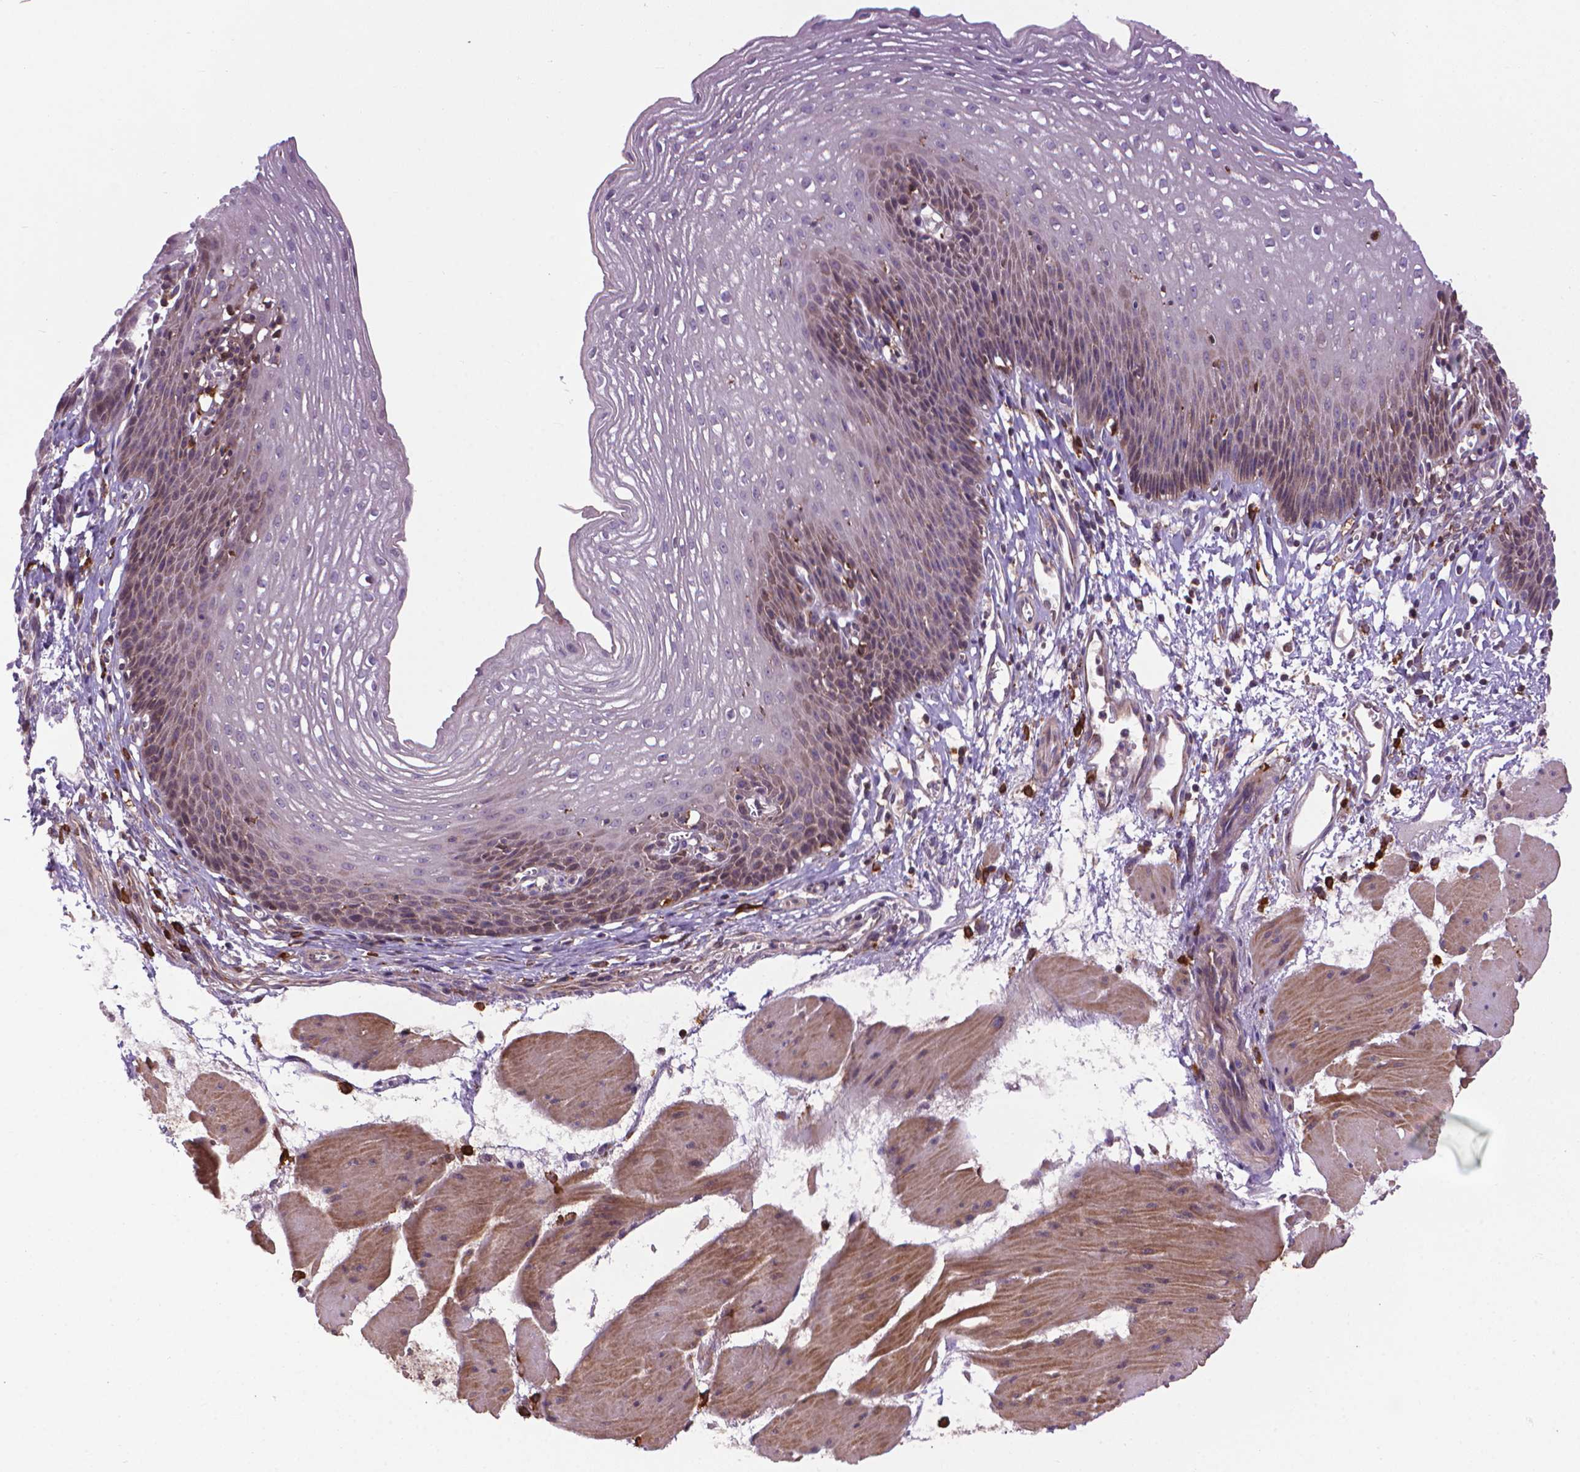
{"staining": {"intensity": "weak", "quantity": "<25%", "location": "cytoplasmic/membranous"}, "tissue": "esophagus", "cell_type": "Squamous epithelial cells", "image_type": "normal", "snomed": [{"axis": "morphology", "description": "Normal tissue, NOS"}, {"axis": "topography", "description": "Esophagus"}], "caption": "The immunohistochemistry photomicrograph has no significant expression in squamous epithelial cells of esophagus.", "gene": "MYH14", "patient": {"sex": "female", "age": 64}}